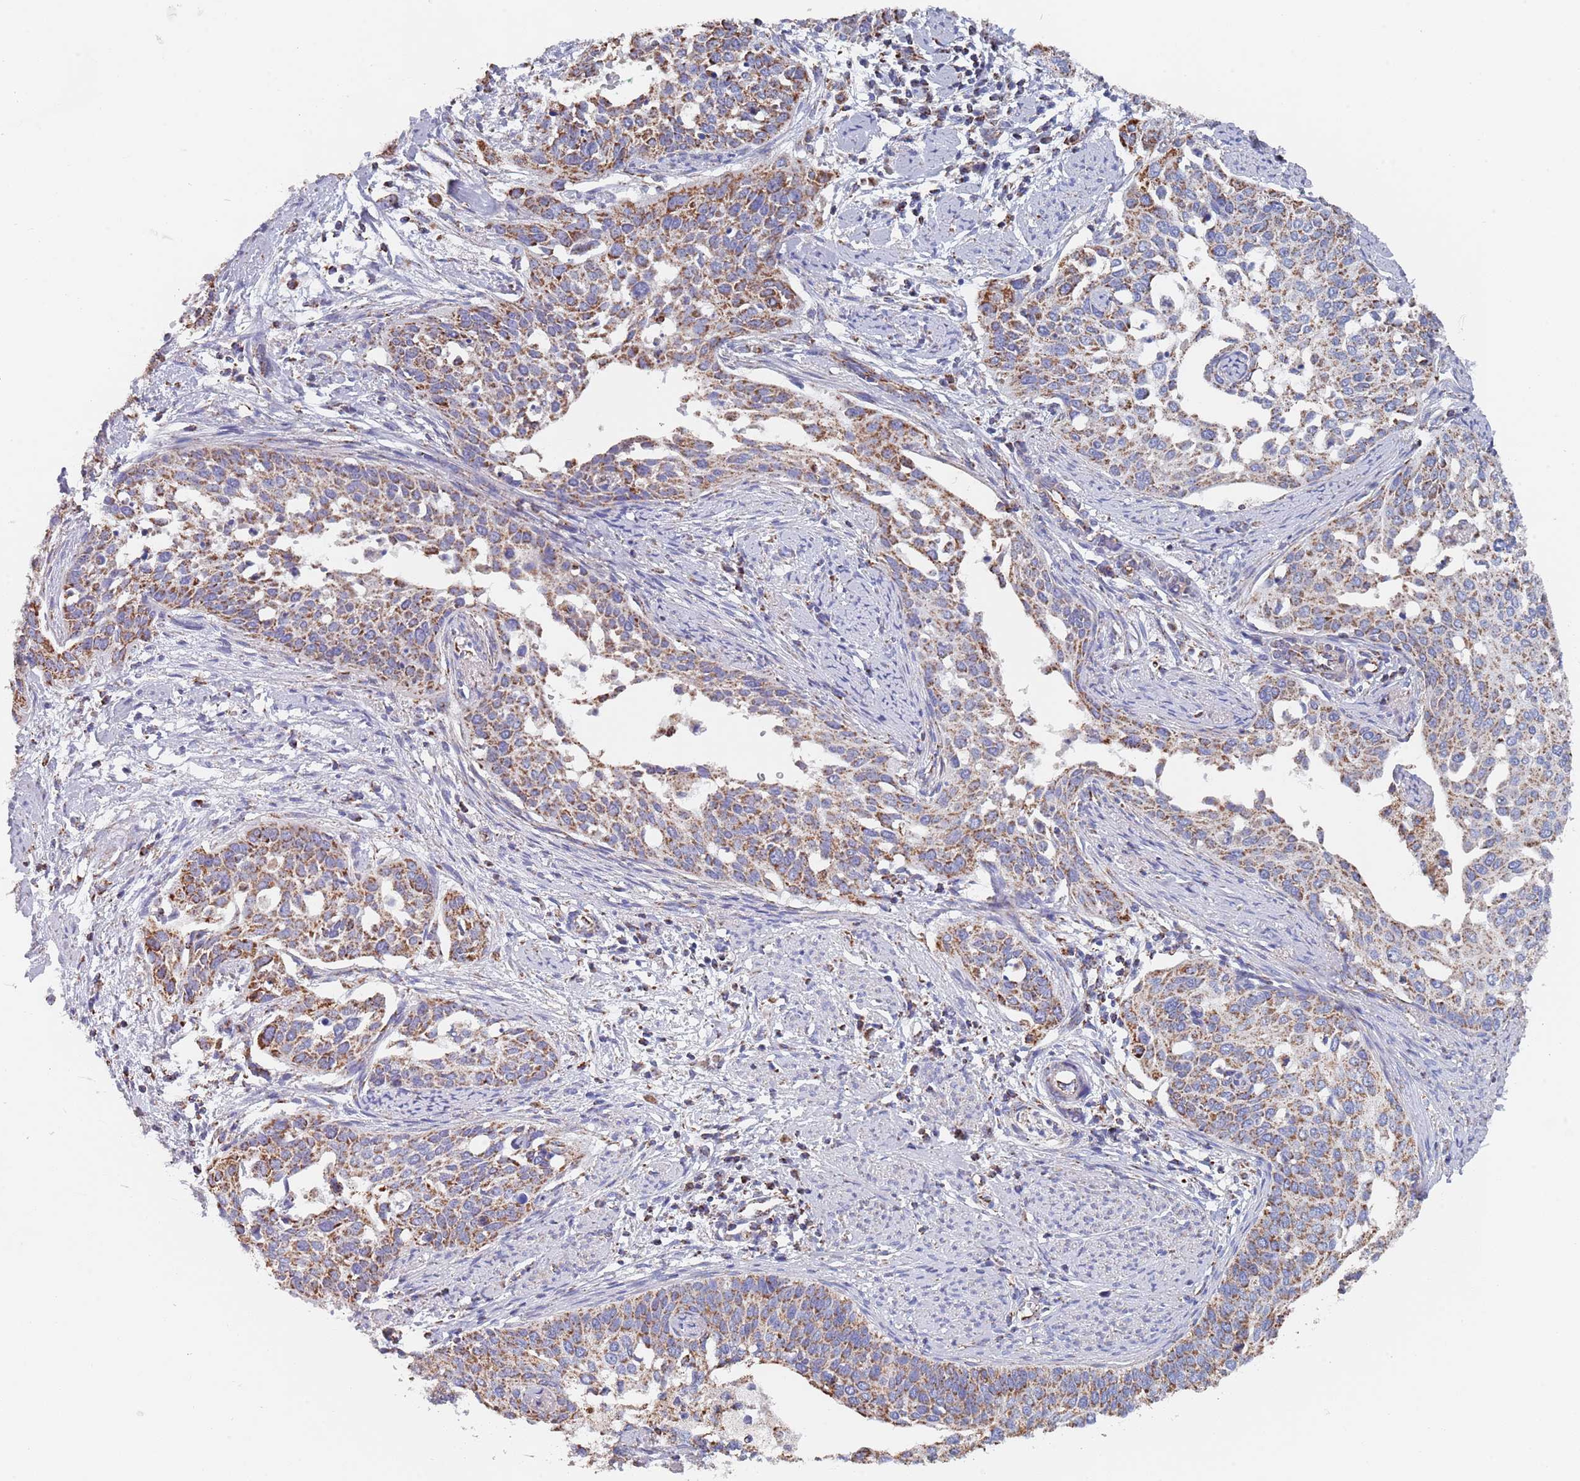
{"staining": {"intensity": "moderate", "quantity": ">75%", "location": "cytoplasmic/membranous"}, "tissue": "cervical cancer", "cell_type": "Tumor cells", "image_type": "cancer", "snomed": [{"axis": "morphology", "description": "Squamous cell carcinoma, NOS"}, {"axis": "topography", "description": "Cervix"}], "caption": "Human cervical cancer (squamous cell carcinoma) stained with a brown dye reveals moderate cytoplasmic/membranous positive staining in approximately >75% of tumor cells.", "gene": "PGP", "patient": {"sex": "female", "age": 44}}